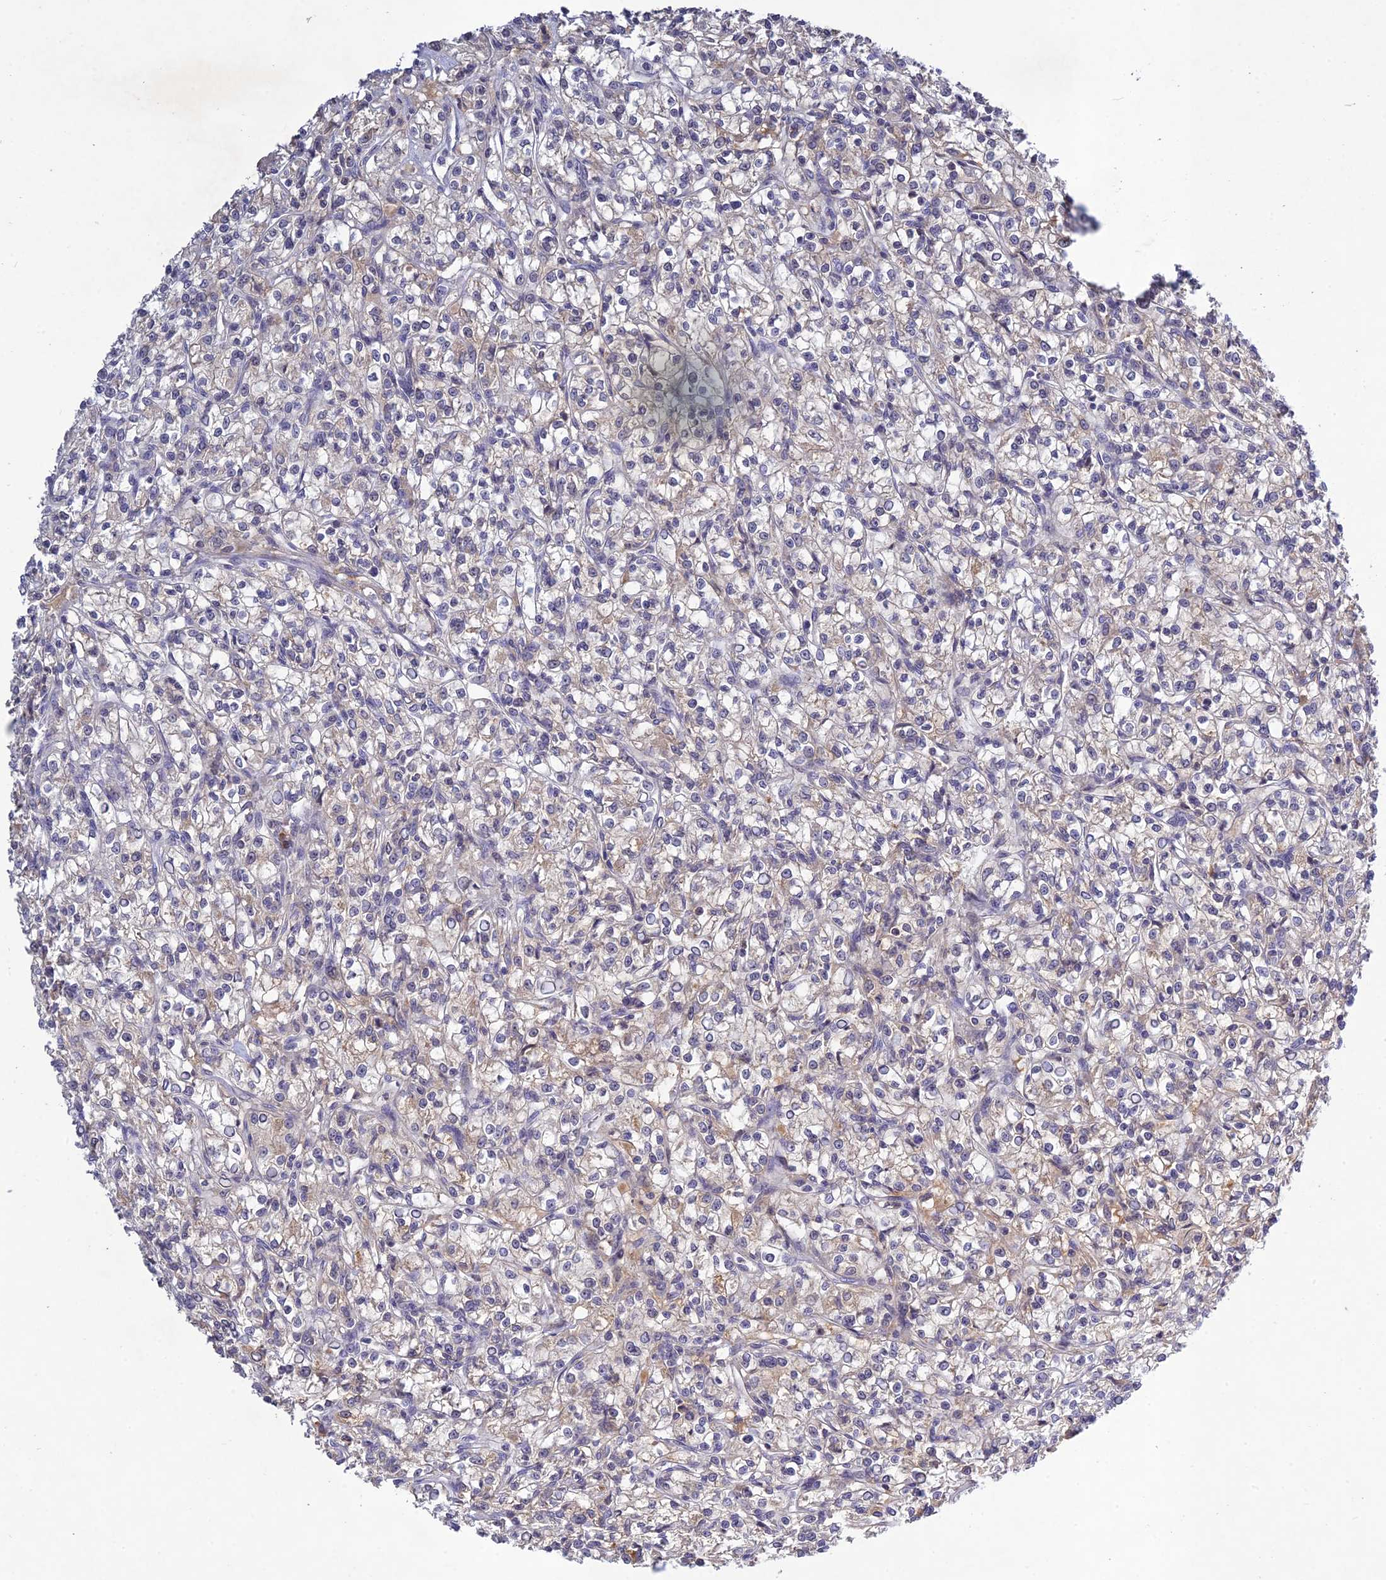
{"staining": {"intensity": "negative", "quantity": "none", "location": "none"}, "tissue": "renal cancer", "cell_type": "Tumor cells", "image_type": "cancer", "snomed": [{"axis": "morphology", "description": "Adenocarcinoma, NOS"}, {"axis": "topography", "description": "Kidney"}], "caption": "A histopathology image of renal cancer (adenocarcinoma) stained for a protein displays no brown staining in tumor cells.", "gene": "CHST5", "patient": {"sex": "female", "age": 59}}